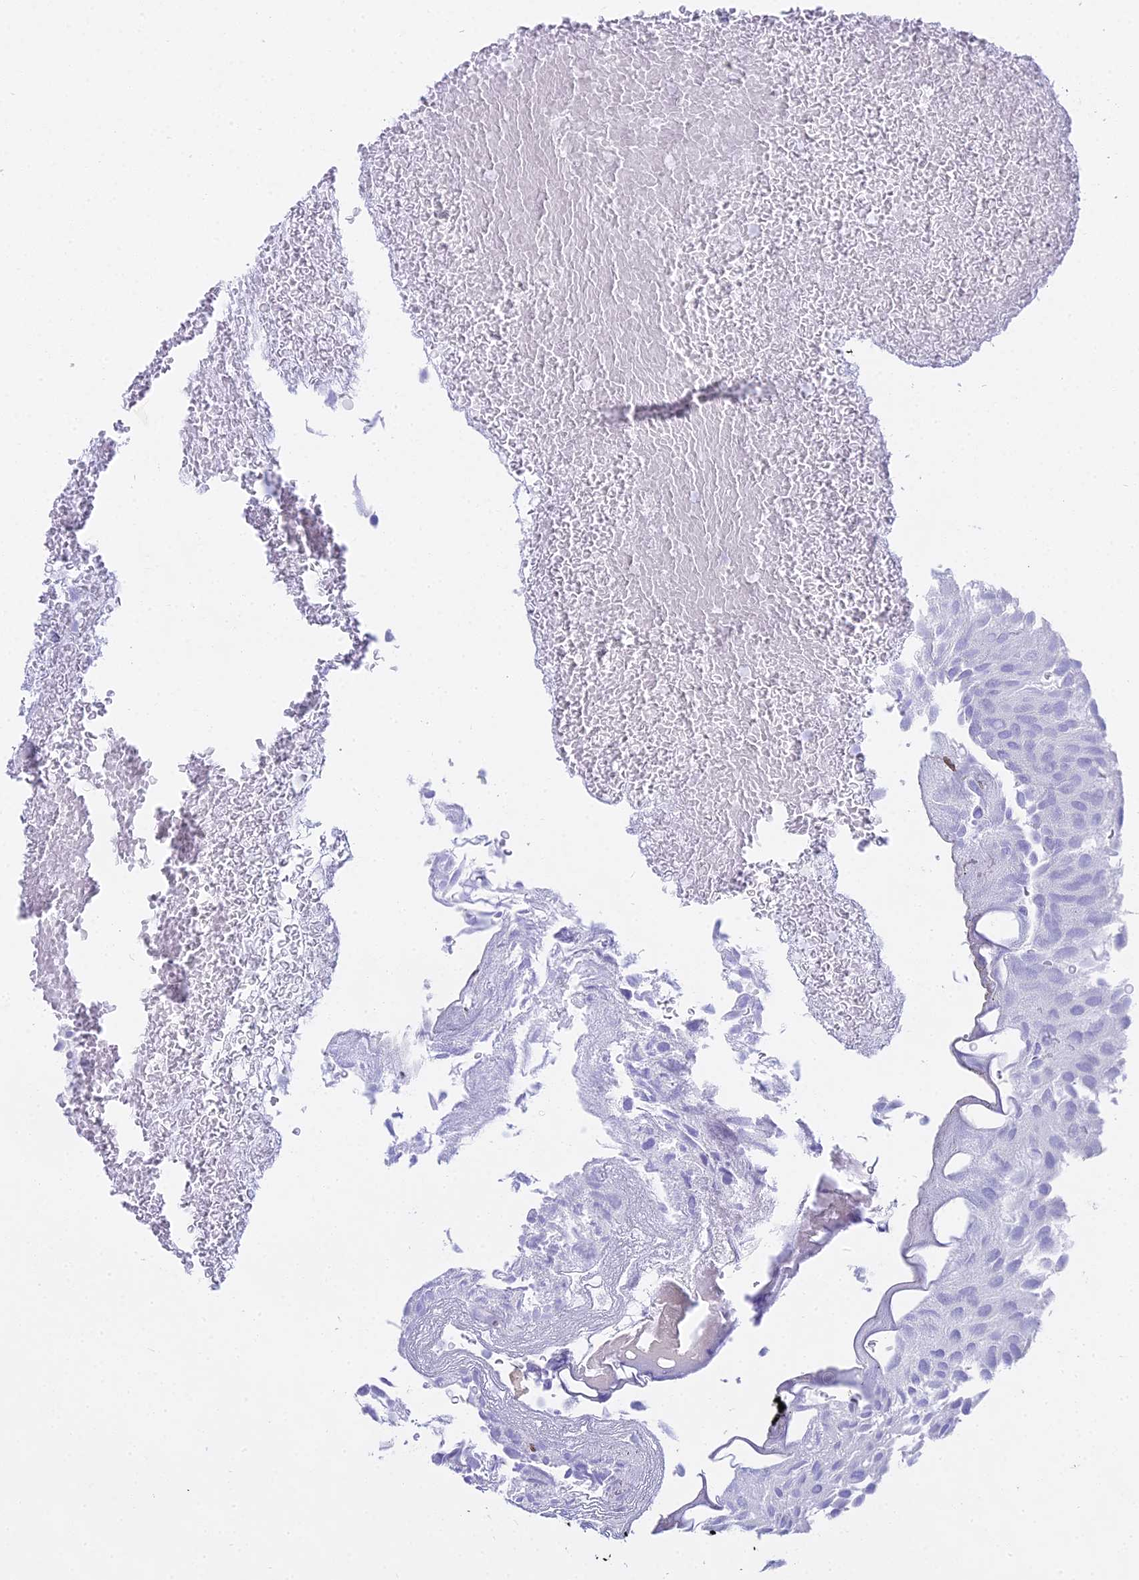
{"staining": {"intensity": "negative", "quantity": "none", "location": "none"}, "tissue": "urothelial cancer", "cell_type": "Tumor cells", "image_type": "cancer", "snomed": [{"axis": "morphology", "description": "Urothelial carcinoma, Low grade"}, {"axis": "topography", "description": "Urinary bladder"}], "caption": "This is an IHC image of urothelial carcinoma (low-grade). There is no positivity in tumor cells.", "gene": "CGB2", "patient": {"sex": "male", "age": 78}}